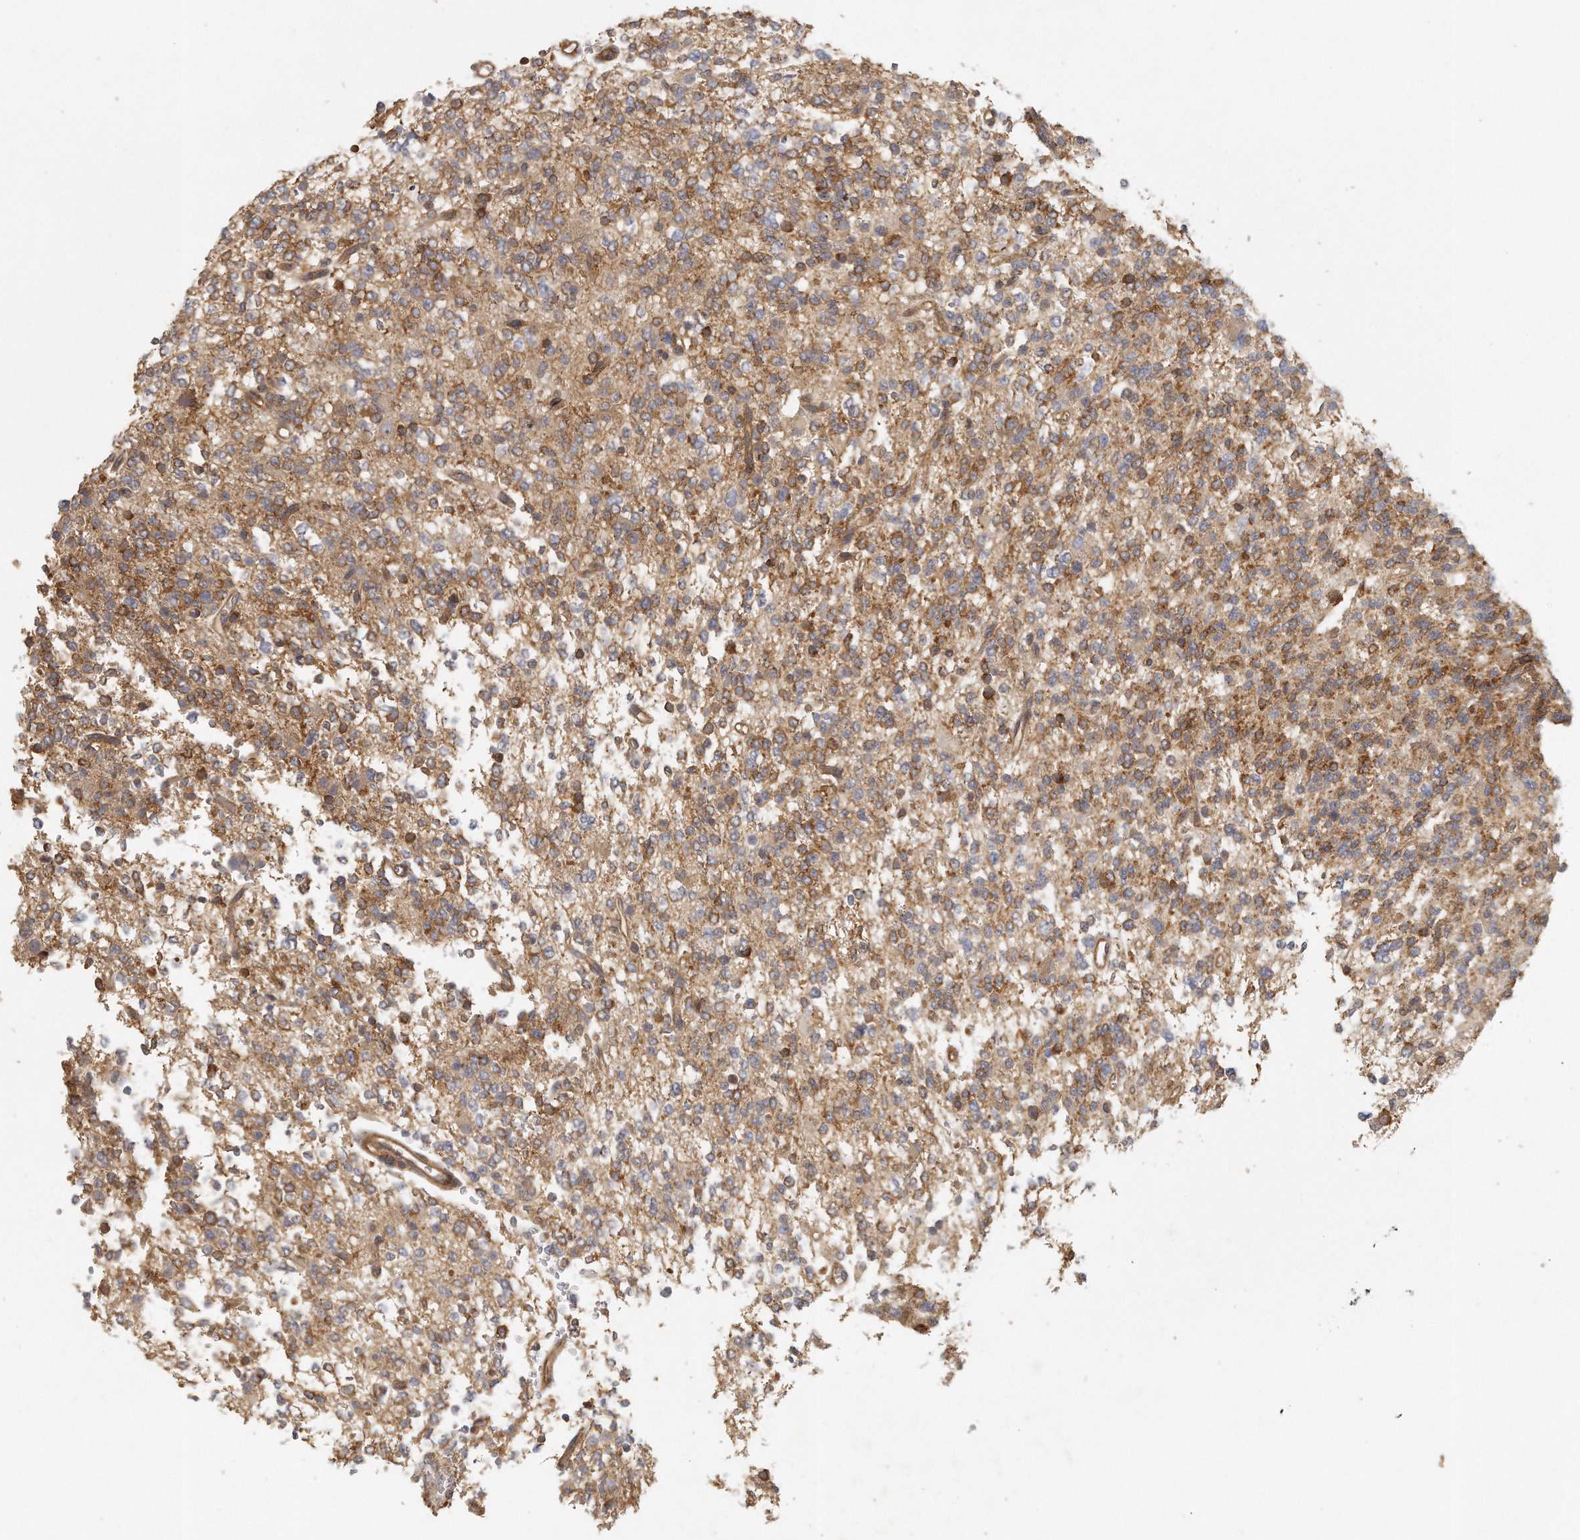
{"staining": {"intensity": "moderate", "quantity": "25%-75%", "location": "cytoplasmic/membranous"}, "tissue": "glioma", "cell_type": "Tumor cells", "image_type": "cancer", "snomed": [{"axis": "morphology", "description": "Glioma, malignant, High grade"}, {"axis": "topography", "description": "Brain"}], "caption": "Protein expression analysis of glioma shows moderate cytoplasmic/membranous positivity in about 25%-75% of tumor cells.", "gene": "MTERF4", "patient": {"sex": "female", "age": 62}}